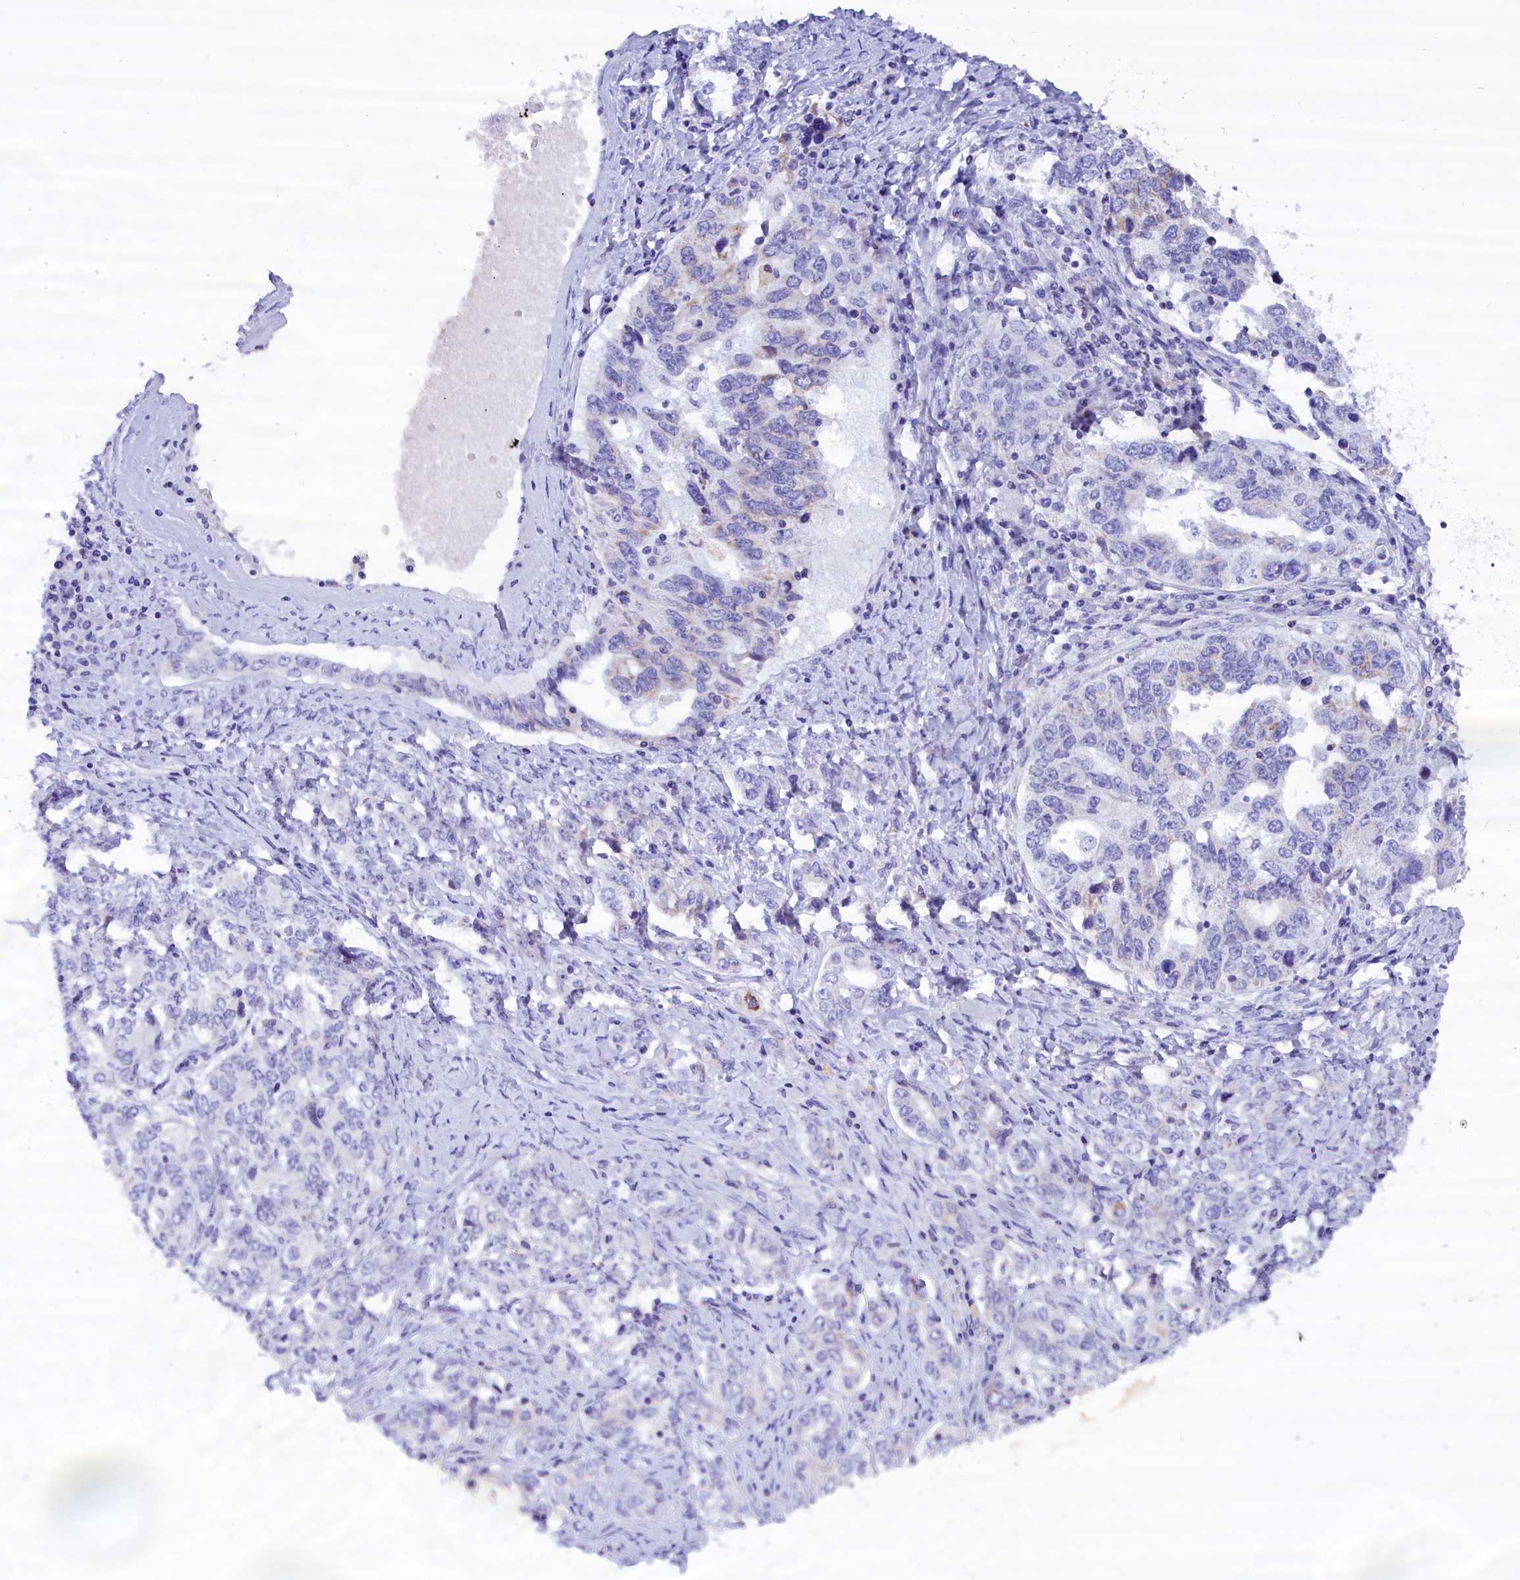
{"staining": {"intensity": "negative", "quantity": "none", "location": "none"}, "tissue": "ovarian cancer", "cell_type": "Tumor cells", "image_type": "cancer", "snomed": [{"axis": "morphology", "description": "Carcinoma, endometroid"}, {"axis": "topography", "description": "Ovary"}], "caption": "DAB (3,3'-diaminobenzidine) immunohistochemical staining of ovarian cancer displays no significant positivity in tumor cells.", "gene": "ABAT", "patient": {"sex": "female", "age": 62}}